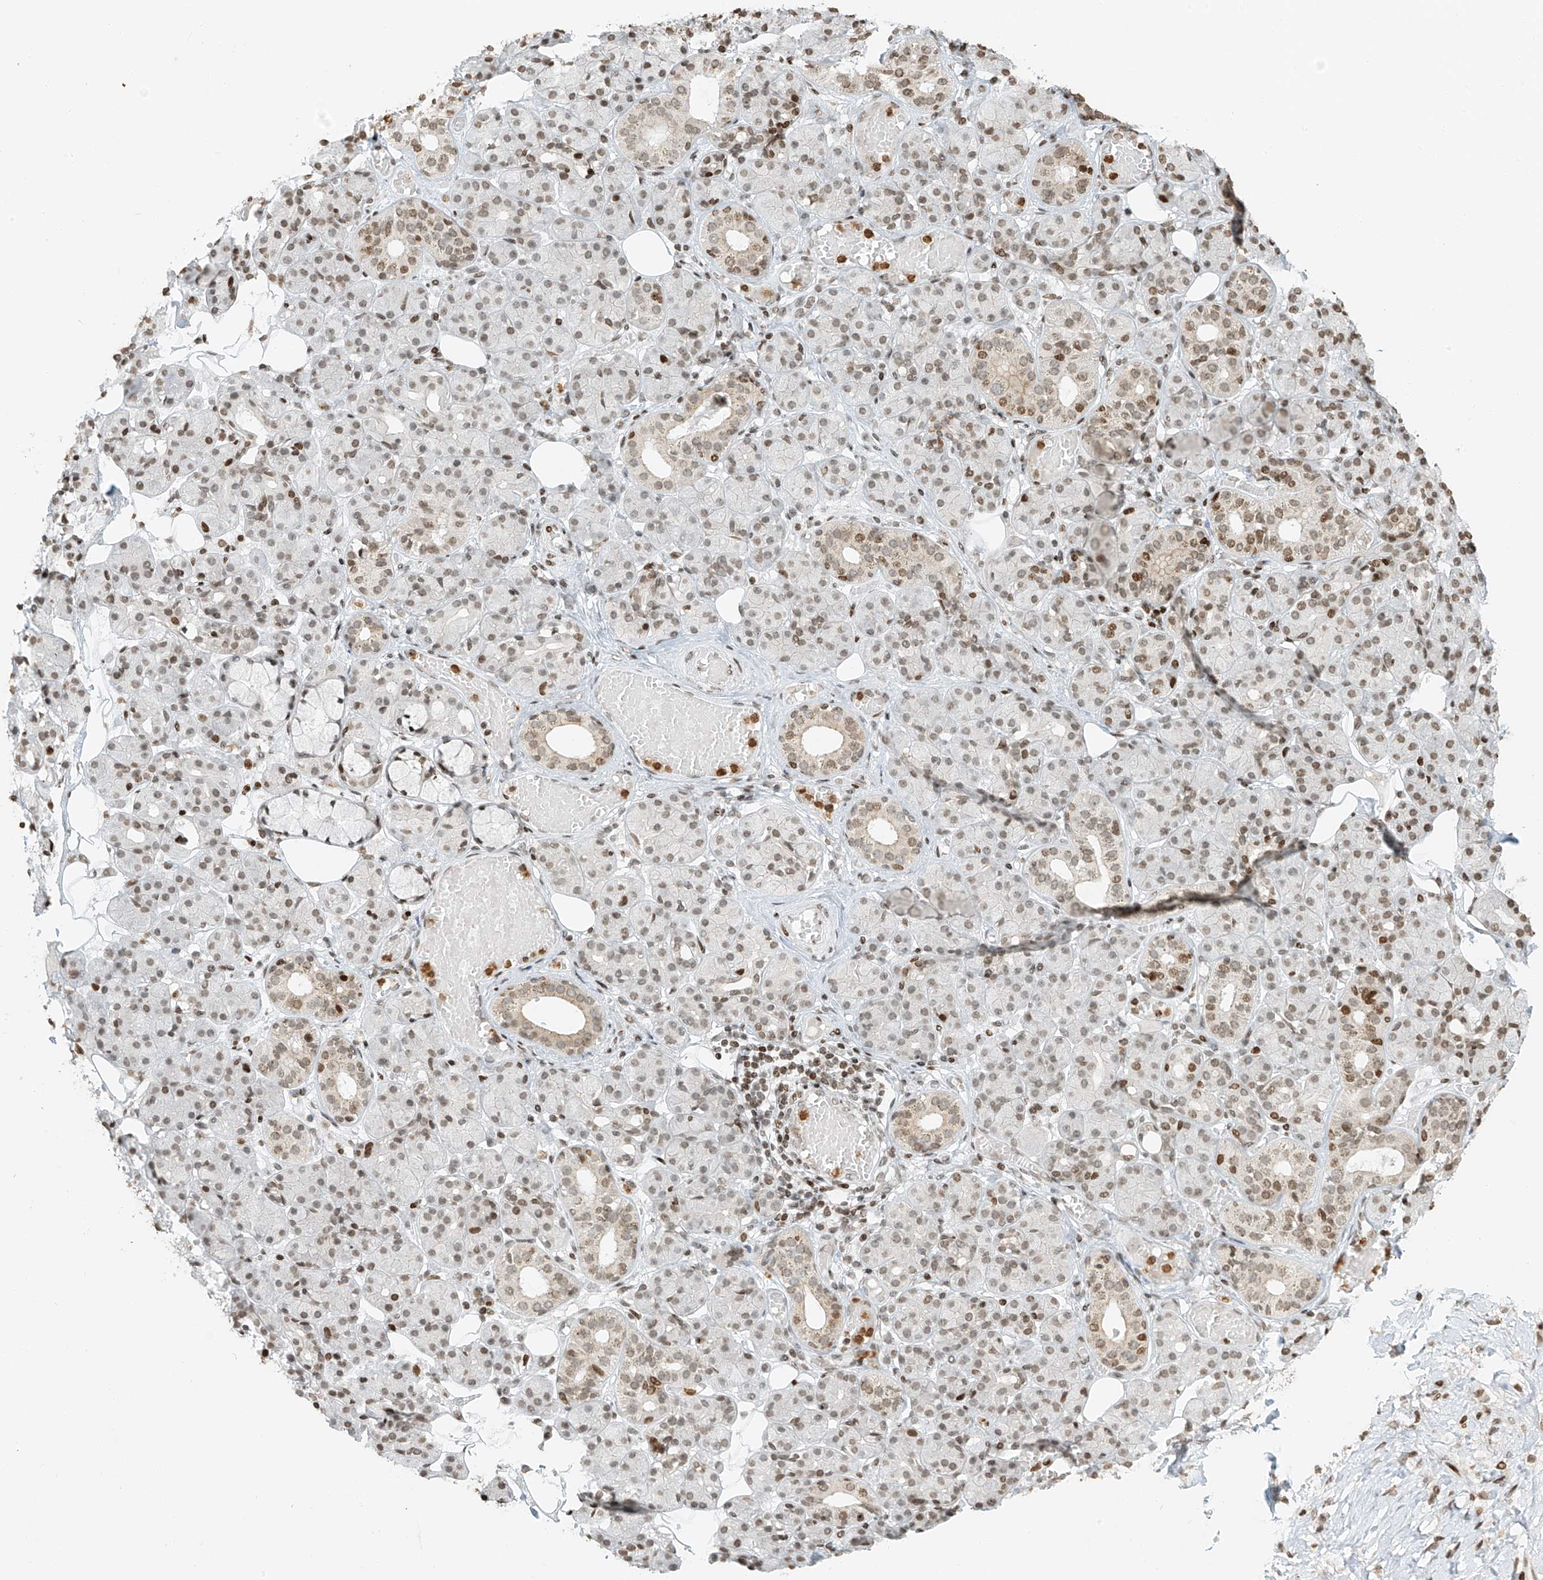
{"staining": {"intensity": "moderate", "quantity": "<25%", "location": "nuclear"}, "tissue": "salivary gland", "cell_type": "Glandular cells", "image_type": "normal", "snomed": [{"axis": "morphology", "description": "Normal tissue, NOS"}, {"axis": "topography", "description": "Salivary gland"}], "caption": "Moderate nuclear expression is appreciated in approximately <25% of glandular cells in benign salivary gland.", "gene": "C17orf58", "patient": {"sex": "male", "age": 63}}